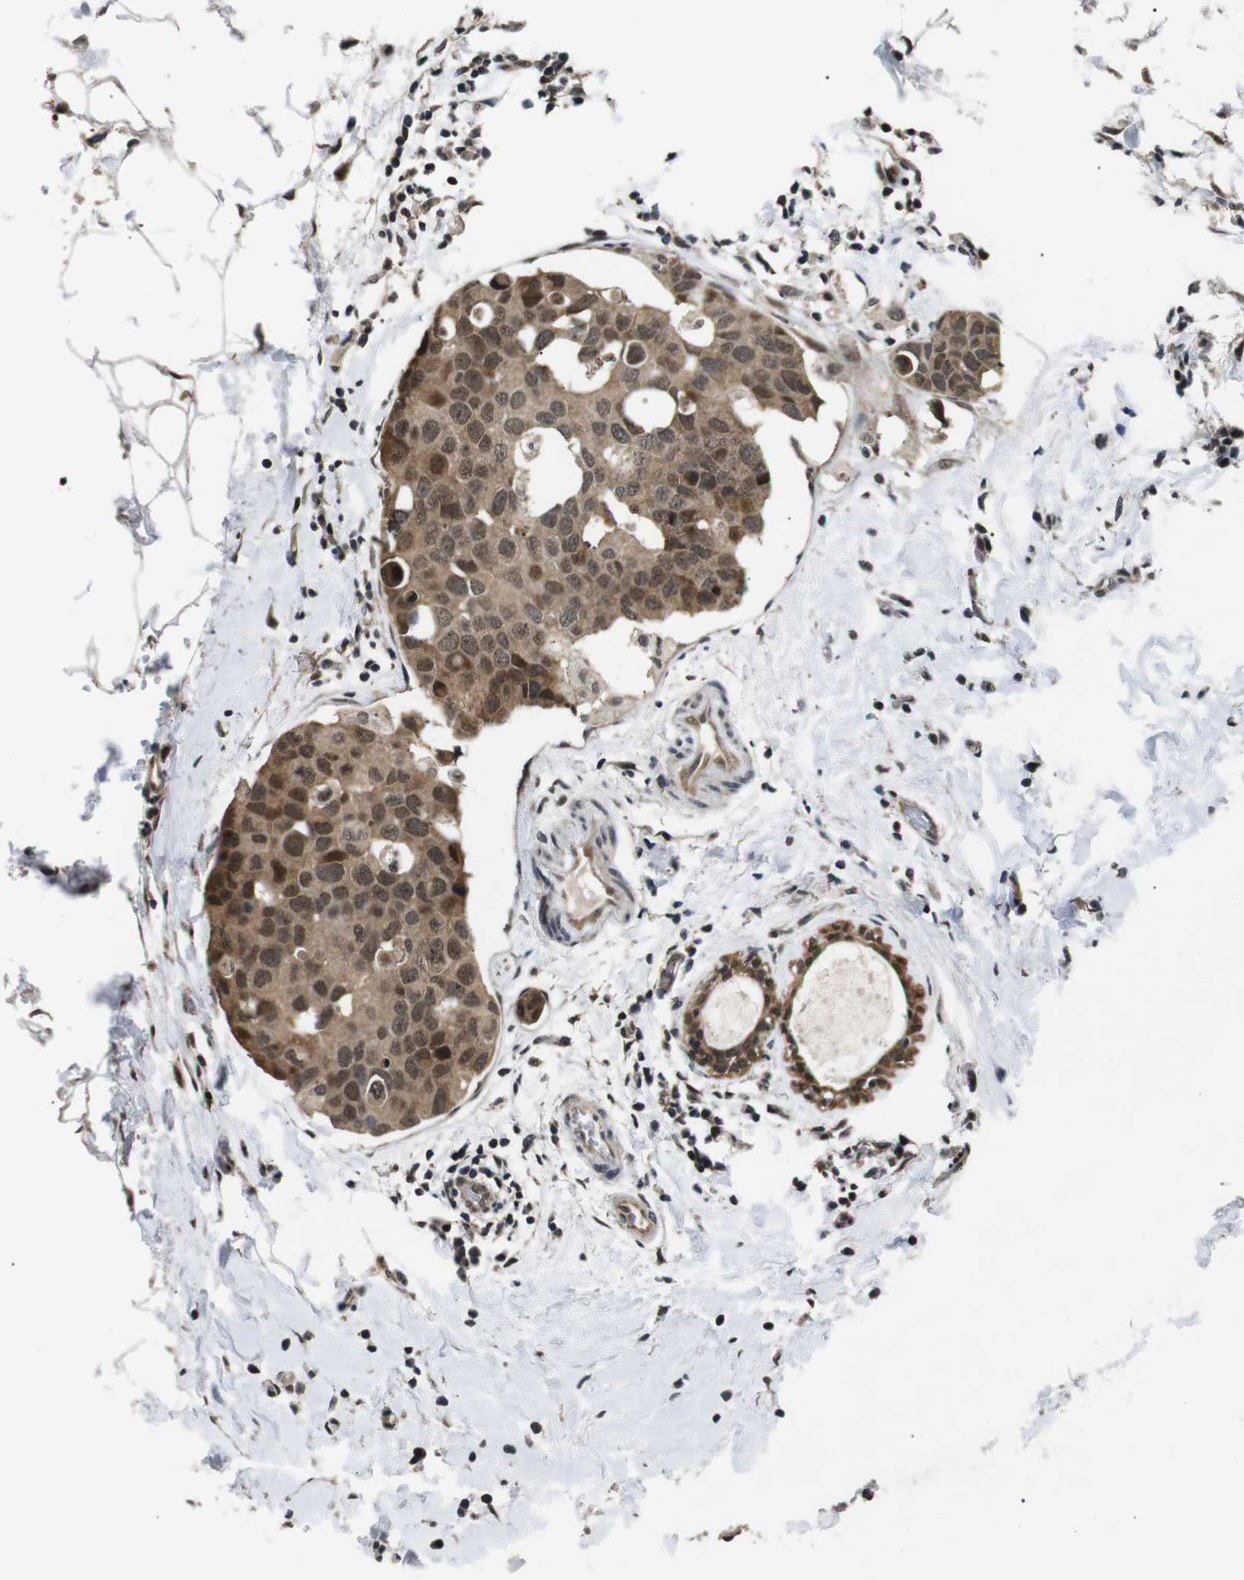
{"staining": {"intensity": "moderate", "quantity": ">75%", "location": "cytoplasmic/membranous,nuclear"}, "tissue": "breast cancer", "cell_type": "Tumor cells", "image_type": "cancer", "snomed": [{"axis": "morphology", "description": "Normal tissue, NOS"}, {"axis": "morphology", "description": "Duct carcinoma"}, {"axis": "topography", "description": "Breast"}], "caption": "Breast intraductal carcinoma stained with immunohistochemistry exhibits moderate cytoplasmic/membranous and nuclear positivity in about >75% of tumor cells.", "gene": "SKP1", "patient": {"sex": "female", "age": 50}}